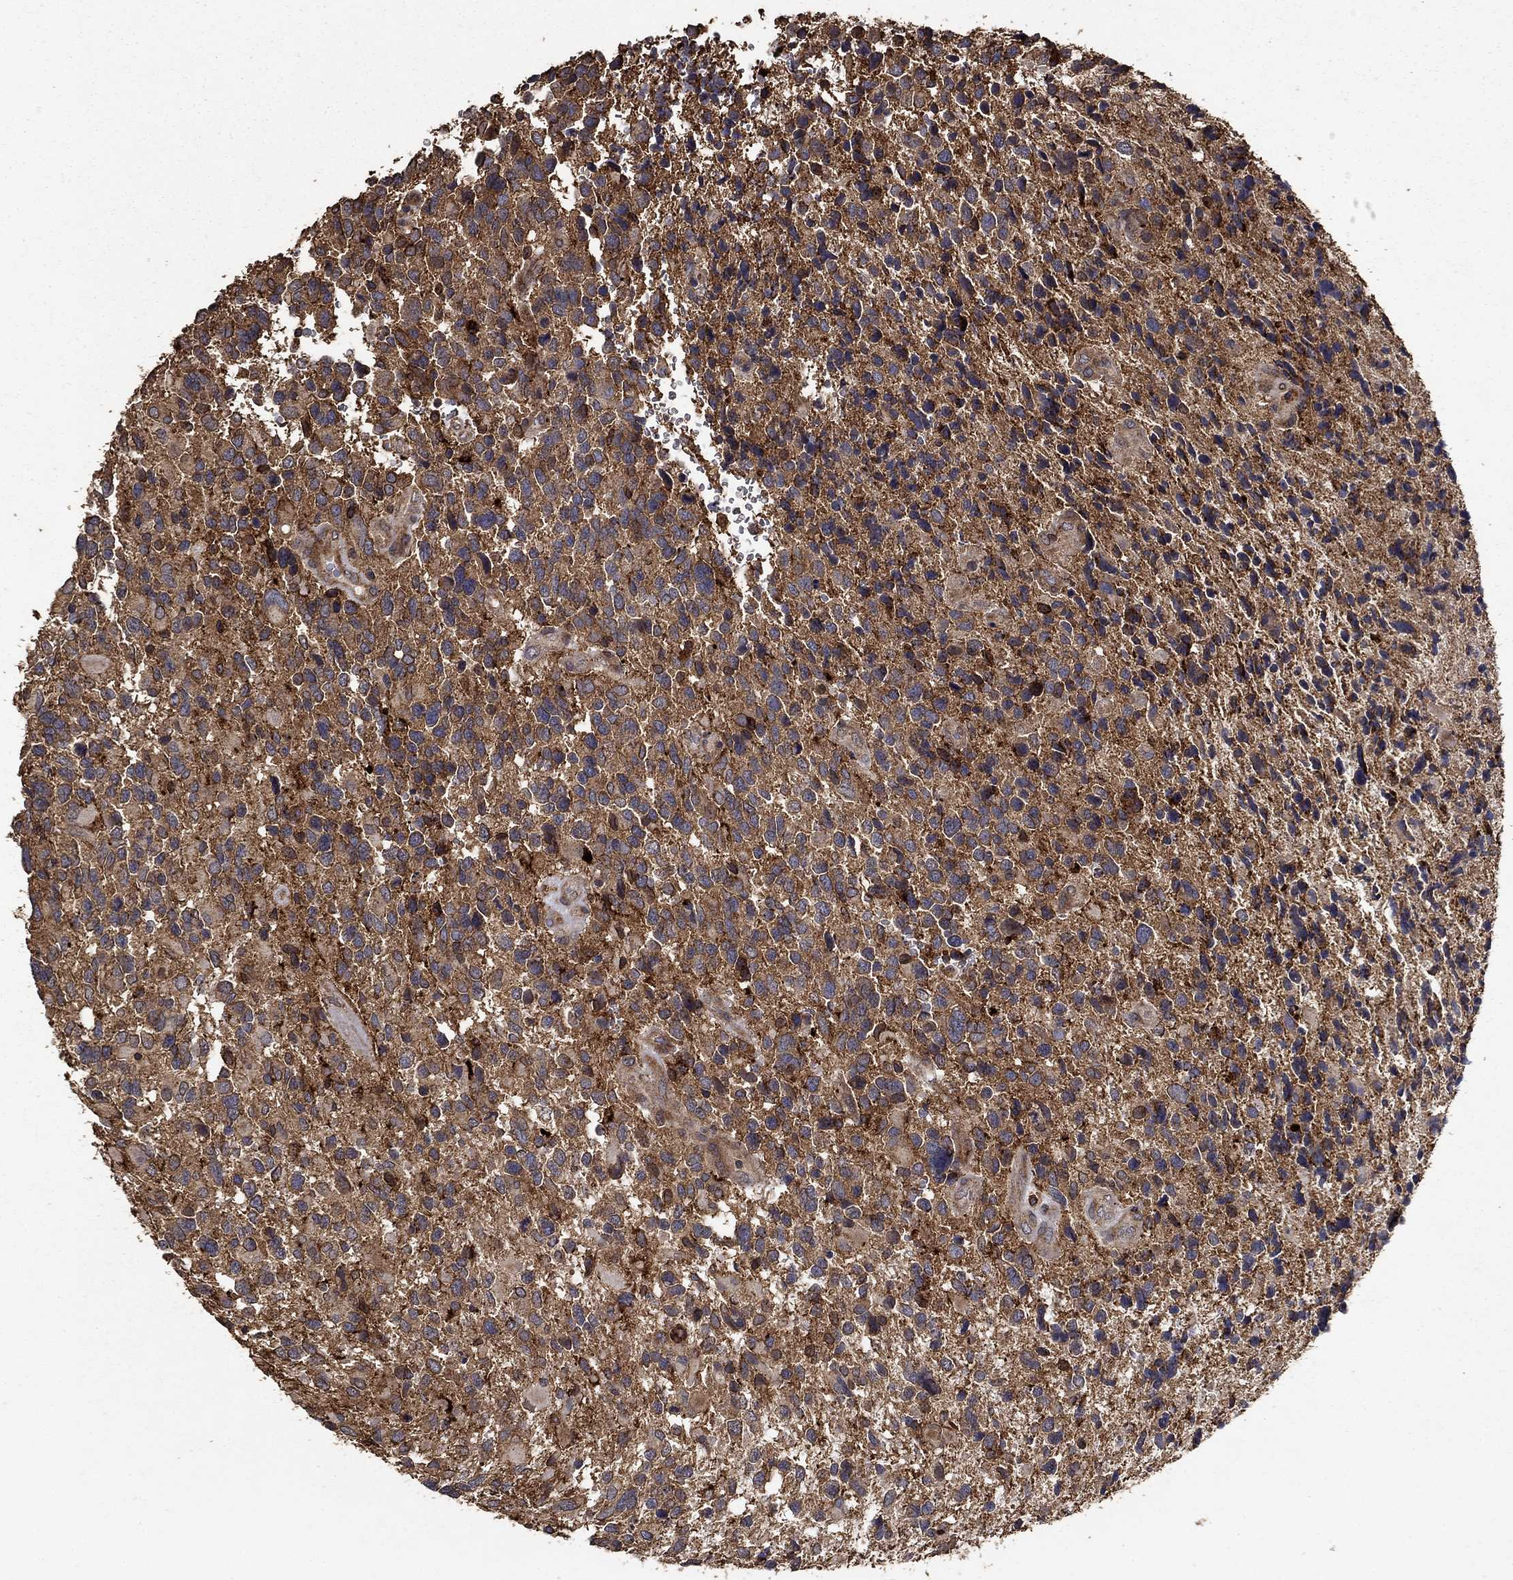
{"staining": {"intensity": "strong", "quantity": ">75%", "location": "cytoplasmic/membranous"}, "tissue": "glioma", "cell_type": "Tumor cells", "image_type": "cancer", "snomed": [{"axis": "morphology", "description": "Glioma, malignant, Low grade"}, {"axis": "topography", "description": "Brain"}], "caption": "Brown immunohistochemical staining in human glioma demonstrates strong cytoplasmic/membranous staining in approximately >75% of tumor cells.", "gene": "IFRD1", "patient": {"sex": "female", "age": 32}}